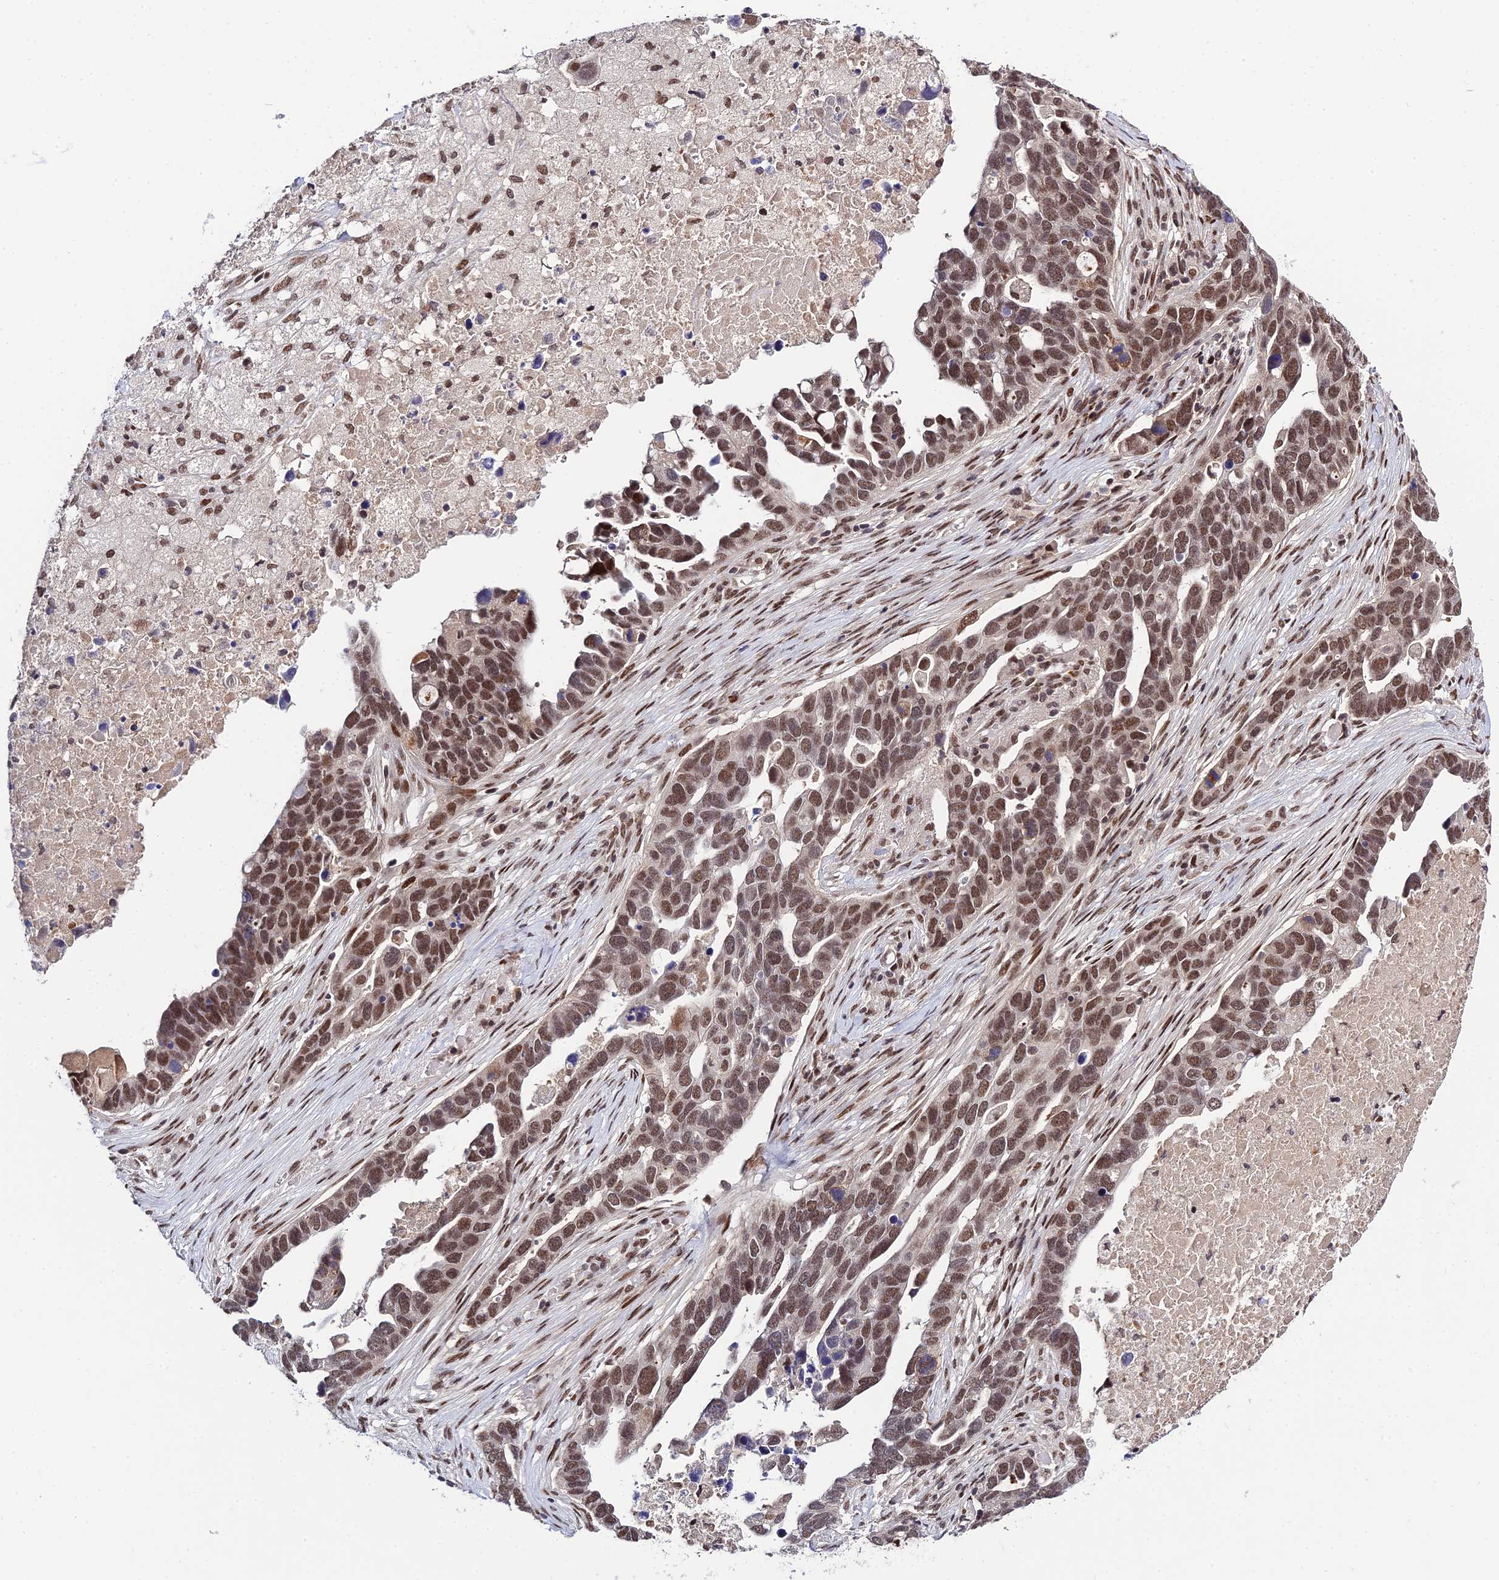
{"staining": {"intensity": "moderate", "quantity": ">75%", "location": "nuclear"}, "tissue": "ovarian cancer", "cell_type": "Tumor cells", "image_type": "cancer", "snomed": [{"axis": "morphology", "description": "Cystadenocarcinoma, serous, NOS"}, {"axis": "topography", "description": "Ovary"}], "caption": "Human ovarian cancer stained with a brown dye displays moderate nuclear positive positivity in approximately >75% of tumor cells.", "gene": "SYT15", "patient": {"sex": "female", "age": 54}}